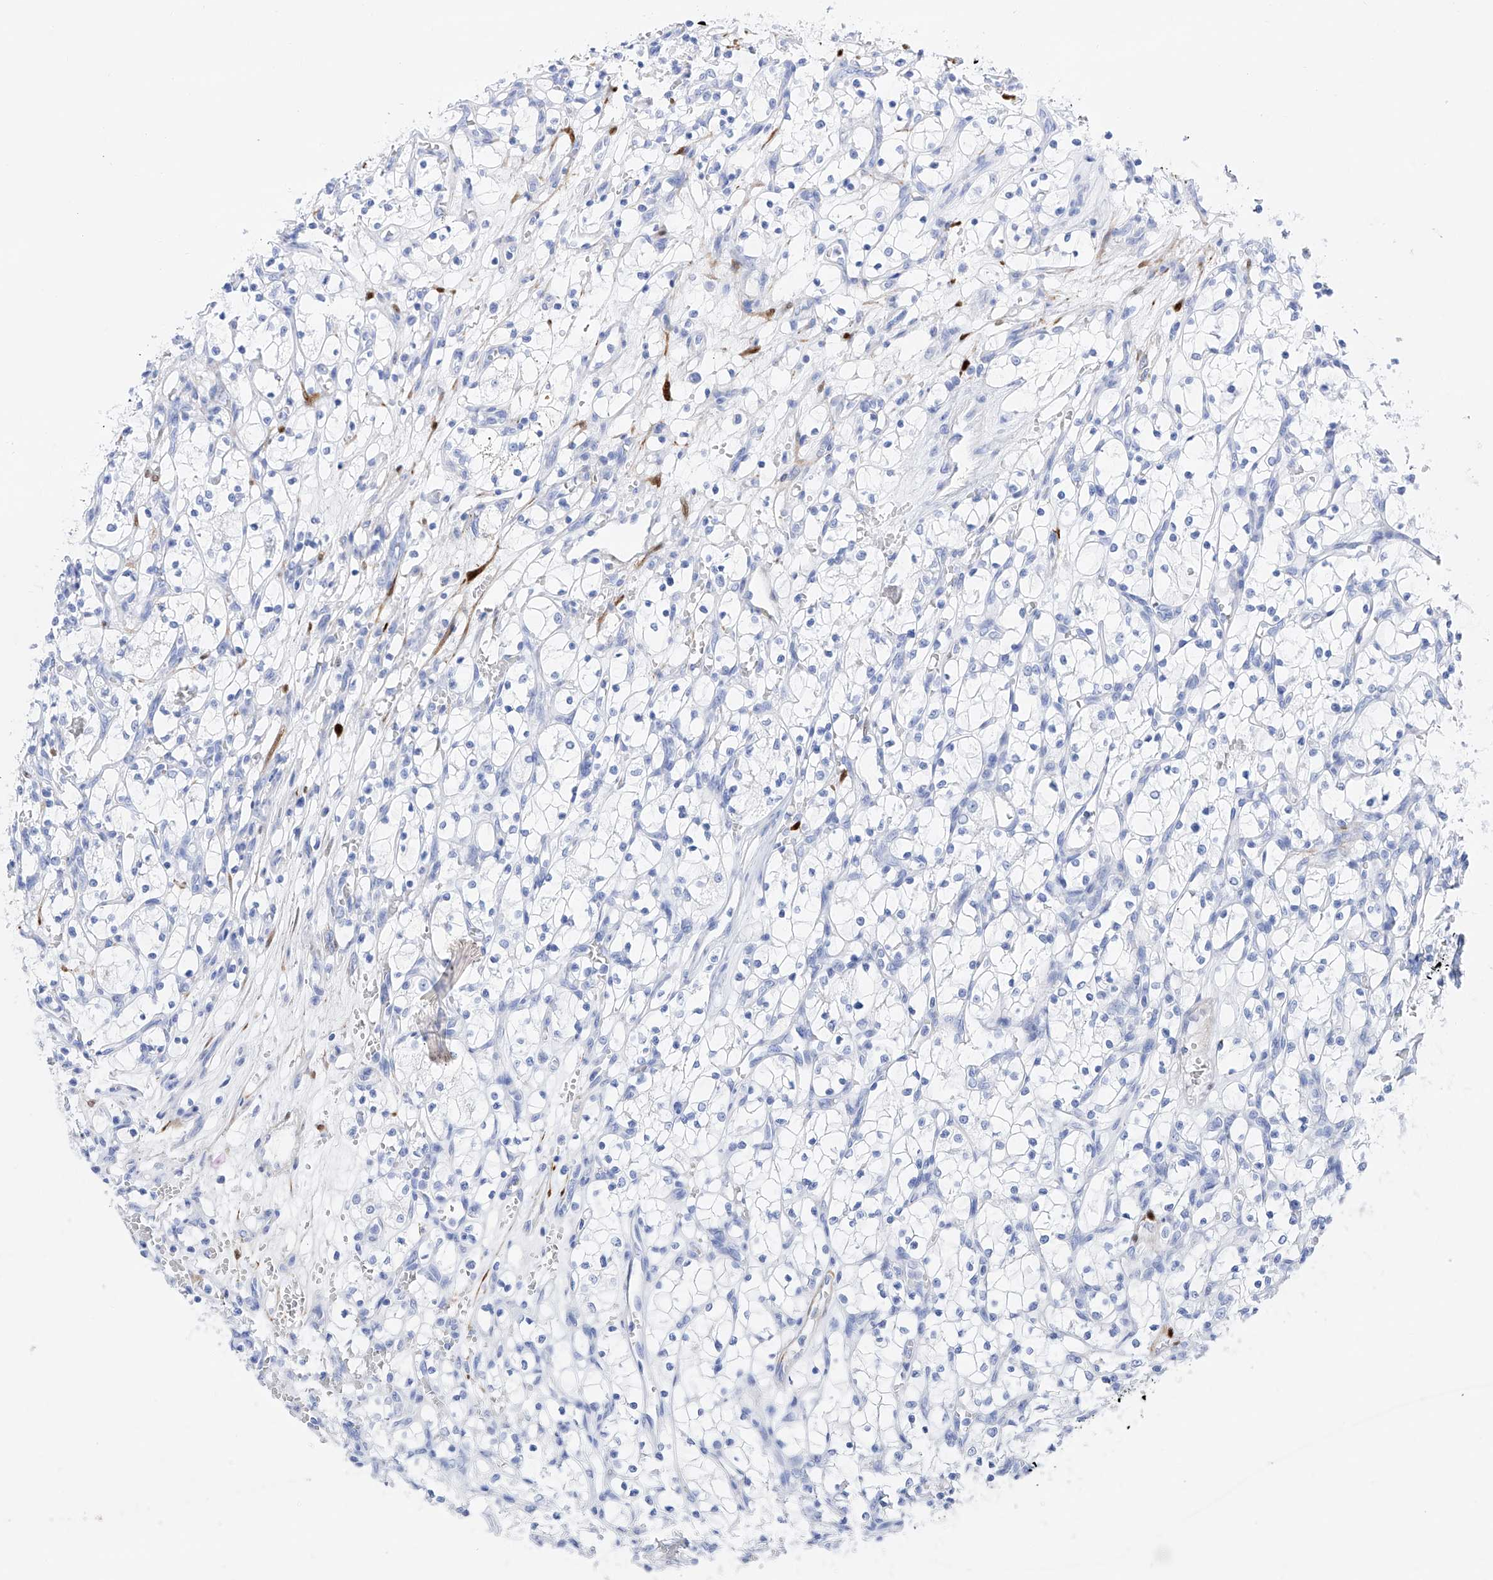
{"staining": {"intensity": "negative", "quantity": "none", "location": "none"}, "tissue": "renal cancer", "cell_type": "Tumor cells", "image_type": "cancer", "snomed": [{"axis": "morphology", "description": "Adenocarcinoma, NOS"}, {"axis": "topography", "description": "Kidney"}], "caption": "Immunohistochemical staining of renal adenocarcinoma exhibits no significant expression in tumor cells. (DAB (3,3'-diaminobenzidine) IHC with hematoxylin counter stain).", "gene": "TRPC7", "patient": {"sex": "female", "age": 69}}